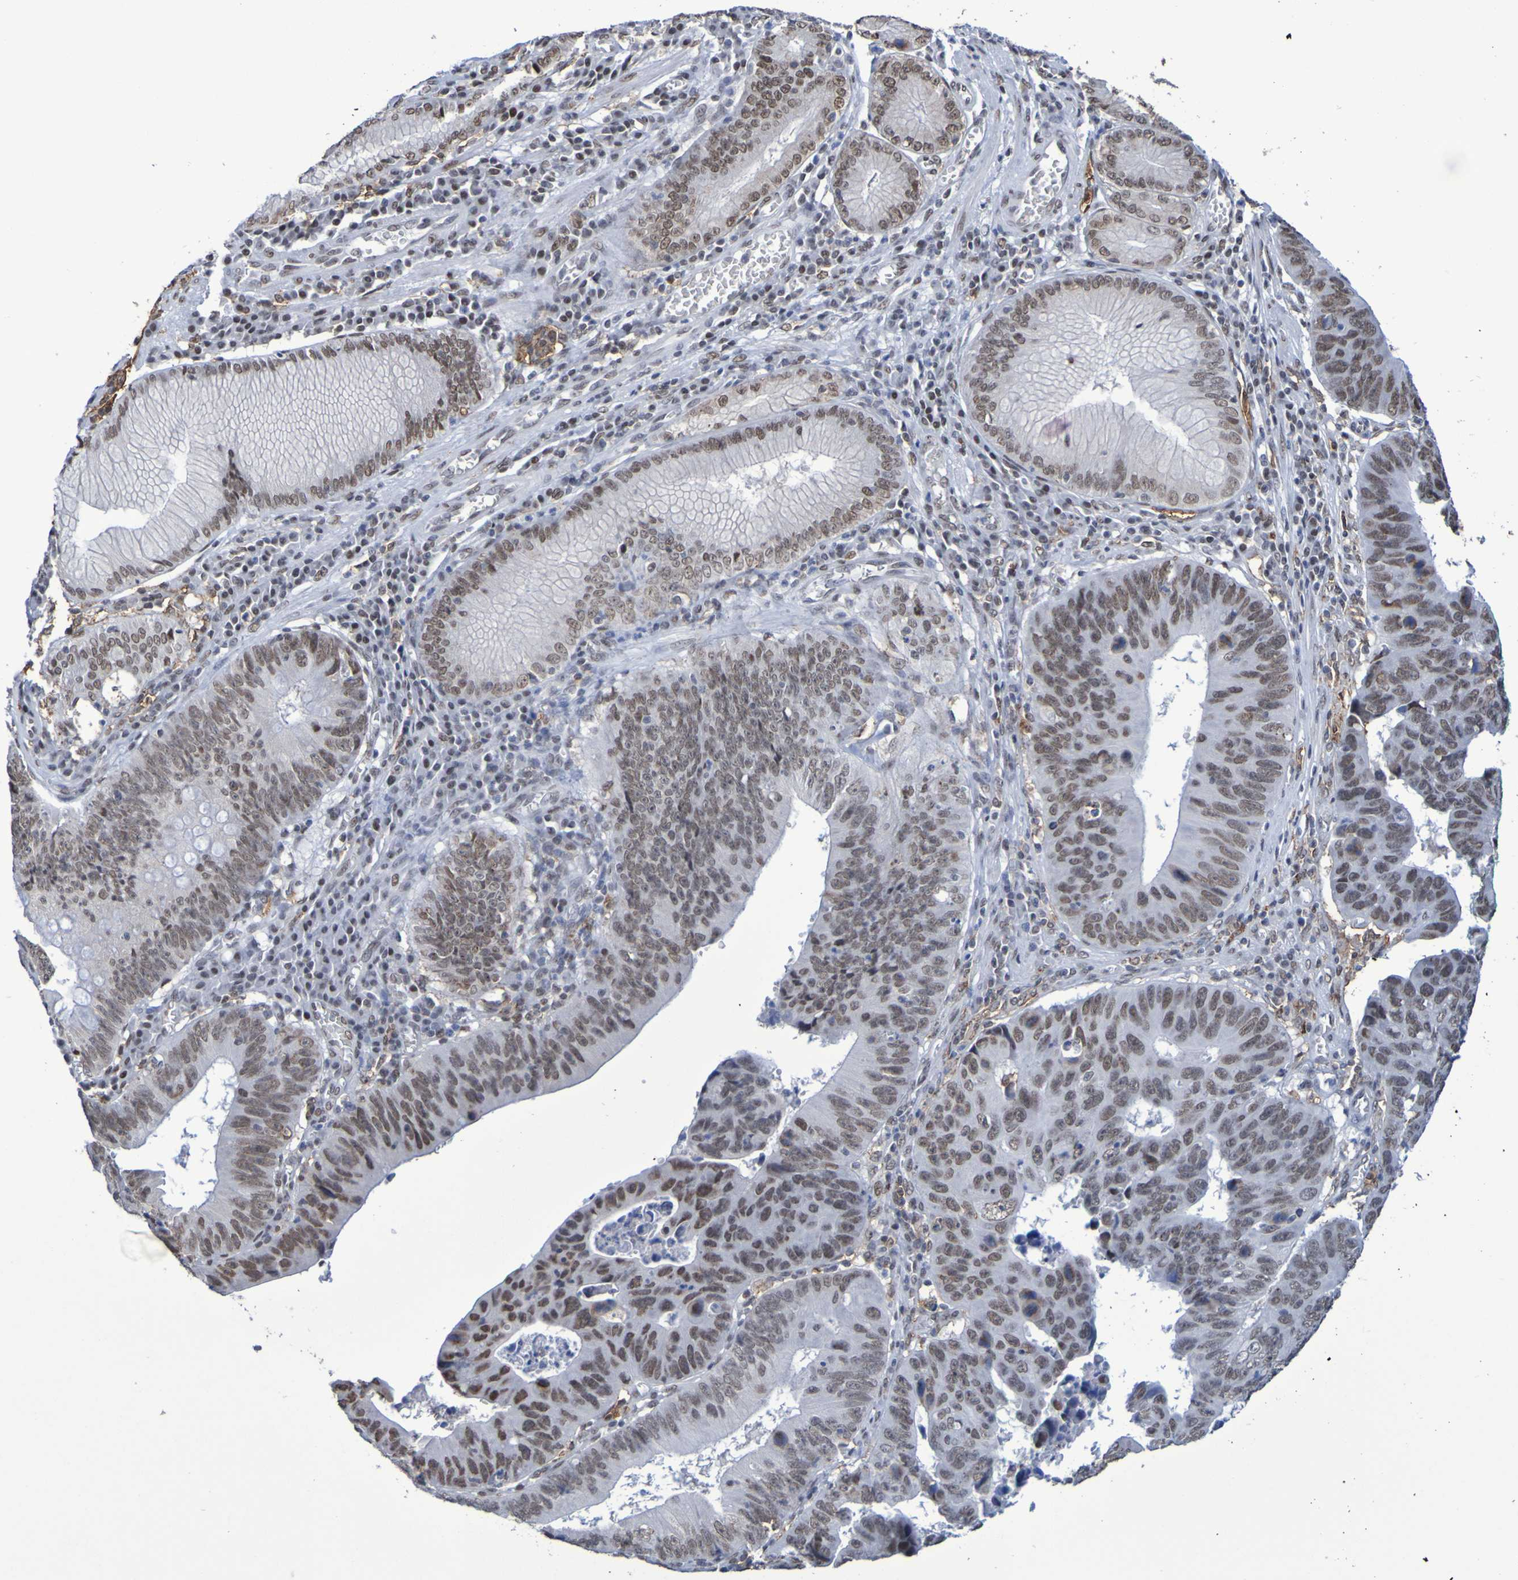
{"staining": {"intensity": "moderate", "quantity": ">75%", "location": "nuclear"}, "tissue": "stomach cancer", "cell_type": "Tumor cells", "image_type": "cancer", "snomed": [{"axis": "morphology", "description": "Adenocarcinoma, NOS"}, {"axis": "topography", "description": "Stomach"}], "caption": "Stomach cancer stained with immunohistochemistry (IHC) reveals moderate nuclear staining in about >75% of tumor cells.", "gene": "MRTFB", "patient": {"sex": "male", "age": 59}}